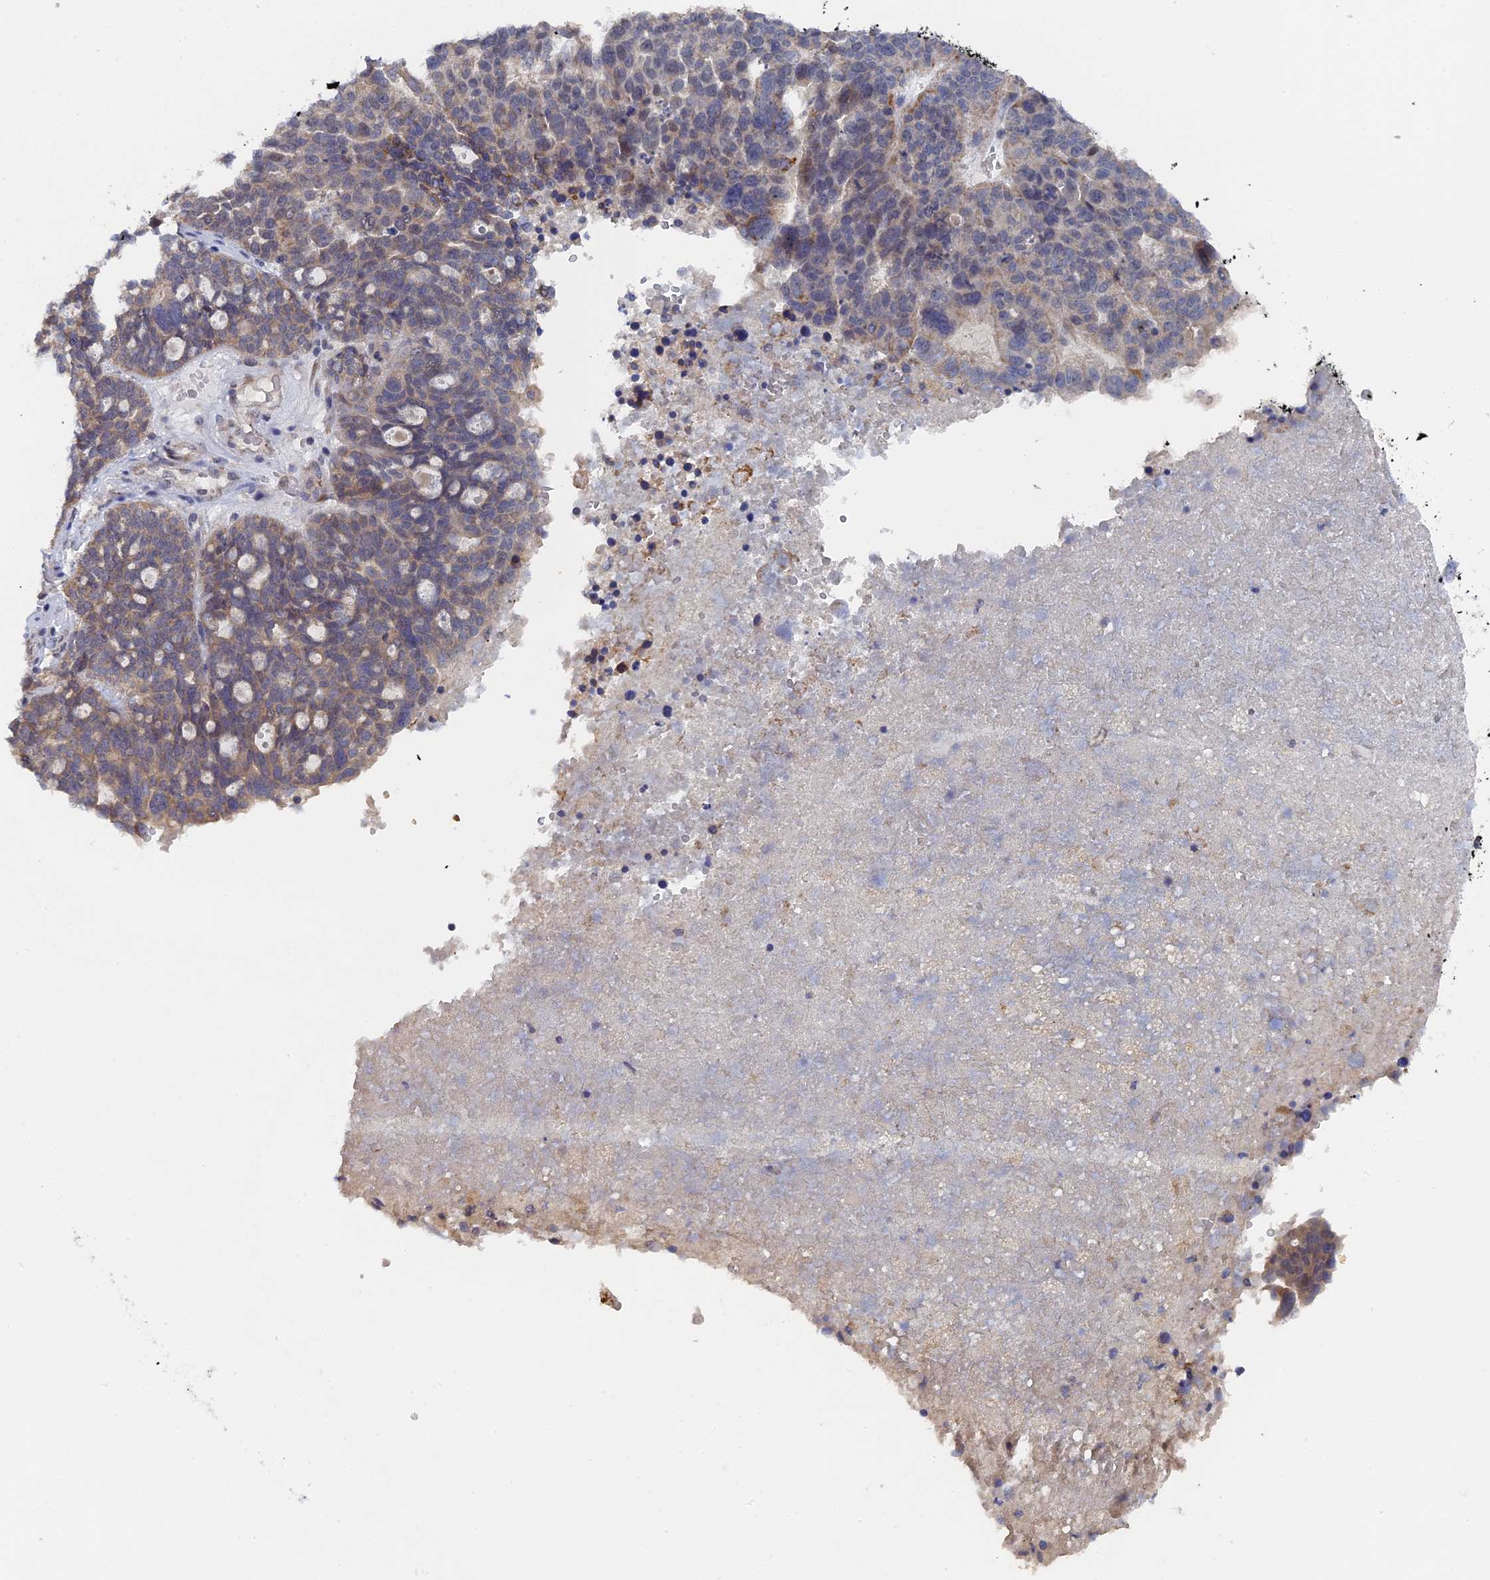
{"staining": {"intensity": "weak", "quantity": "<25%", "location": "cytoplasmic/membranous,nuclear"}, "tissue": "ovarian cancer", "cell_type": "Tumor cells", "image_type": "cancer", "snomed": [{"axis": "morphology", "description": "Cystadenocarcinoma, serous, NOS"}, {"axis": "topography", "description": "Ovary"}], "caption": "Tumor cells show no significant protein expression in ovarian serous cystadenocarcinoma.", "gene": "MIGA2", "patient": {"sex": "female", "age": 59}}